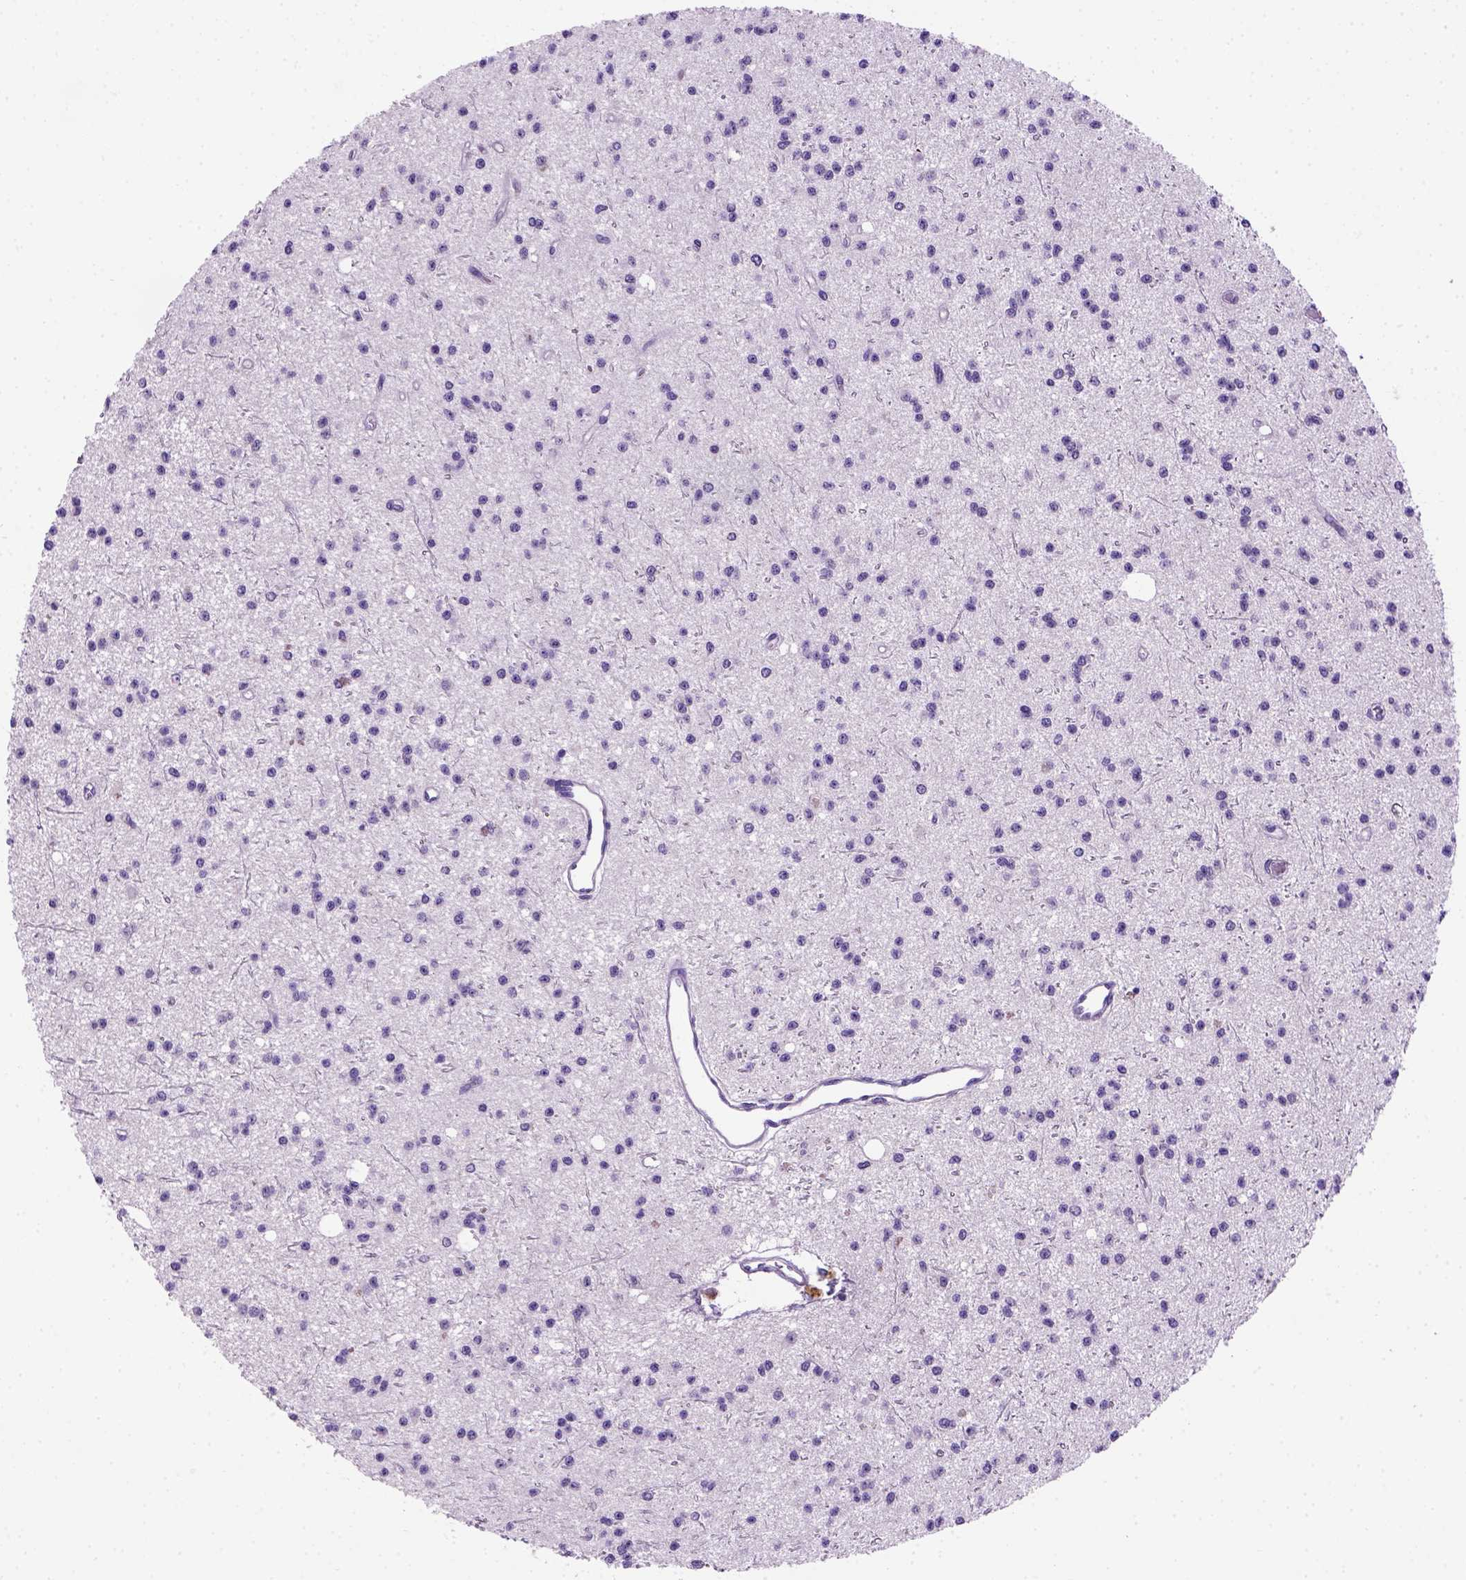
{"staining": {"intensity": "negative", "quantity": "none", "location": "none"}, "tissue": "glioma", "cell_type": "Tumor cells", "image_type": "cancer", "snomed": [{"axis": "morphology", "description": "Glioma, malignant, Low grade"}, {"axis": "topography", "description": "Brain"}], "caption": "The micrograph demonstrates no staining of tumor cells in glioma.", "gene": "CDH1", "patient": {"sex": "male", "age": 27}}